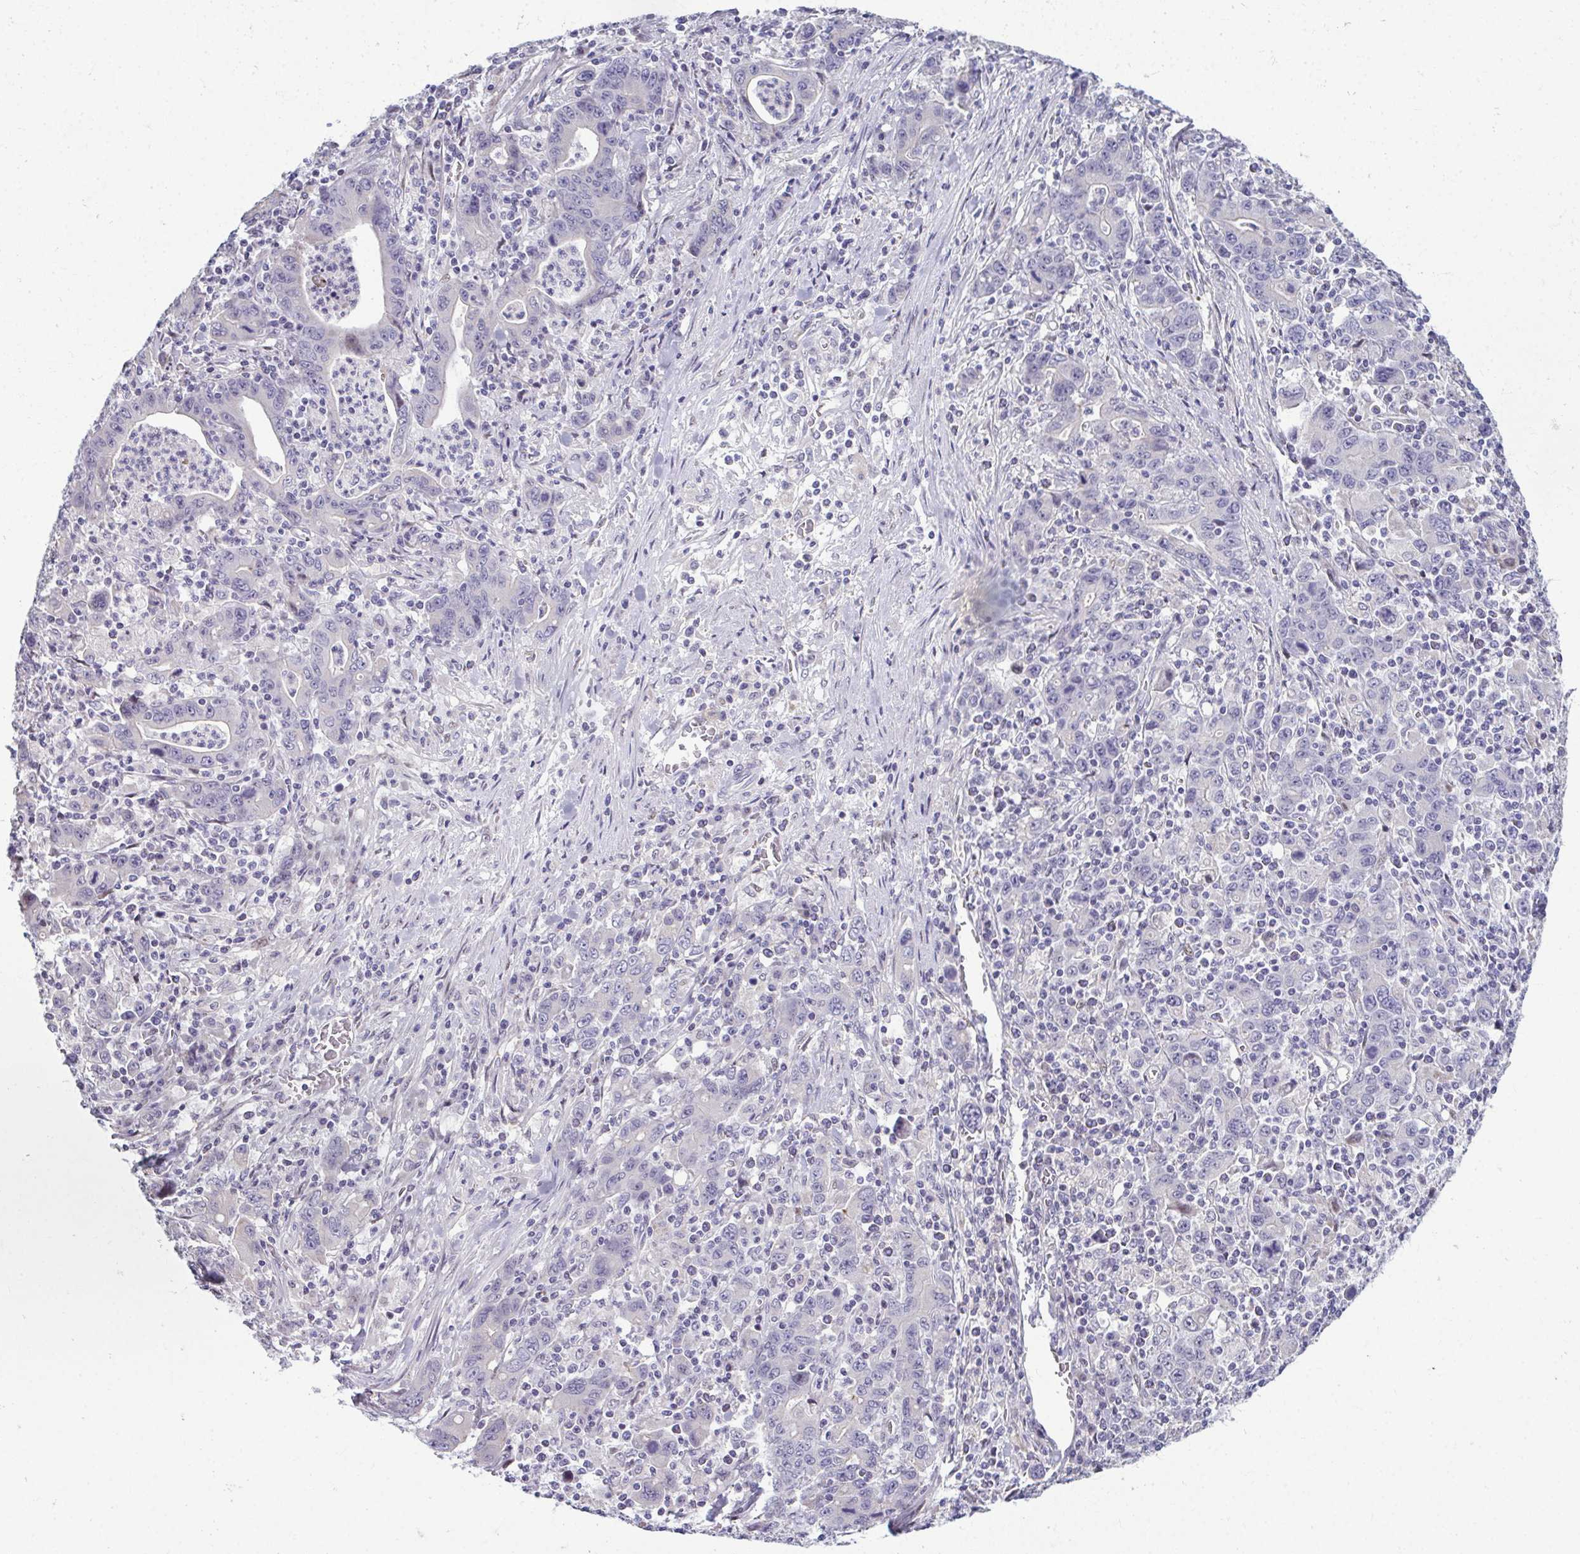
{"staining": {"intensity": "negative", "quantity": "none", "location": "none"}, "tissue": "stomach cancer", "cell_type": "Tumor cells", "image_type": "cancer", "snomed": [{"axis": "morphology", "description": "Adenocarcinoma, NOS"}, {"axis": "topography", "description": "Stomach, upper"}], "caption": "Human stomach adenocarcinoma stained for a protein using immunohistochemistry (IHC) reveals no expression in tumor cells.", "gene": "ODF1", "patient": {"sex": "male", "age": 69}}